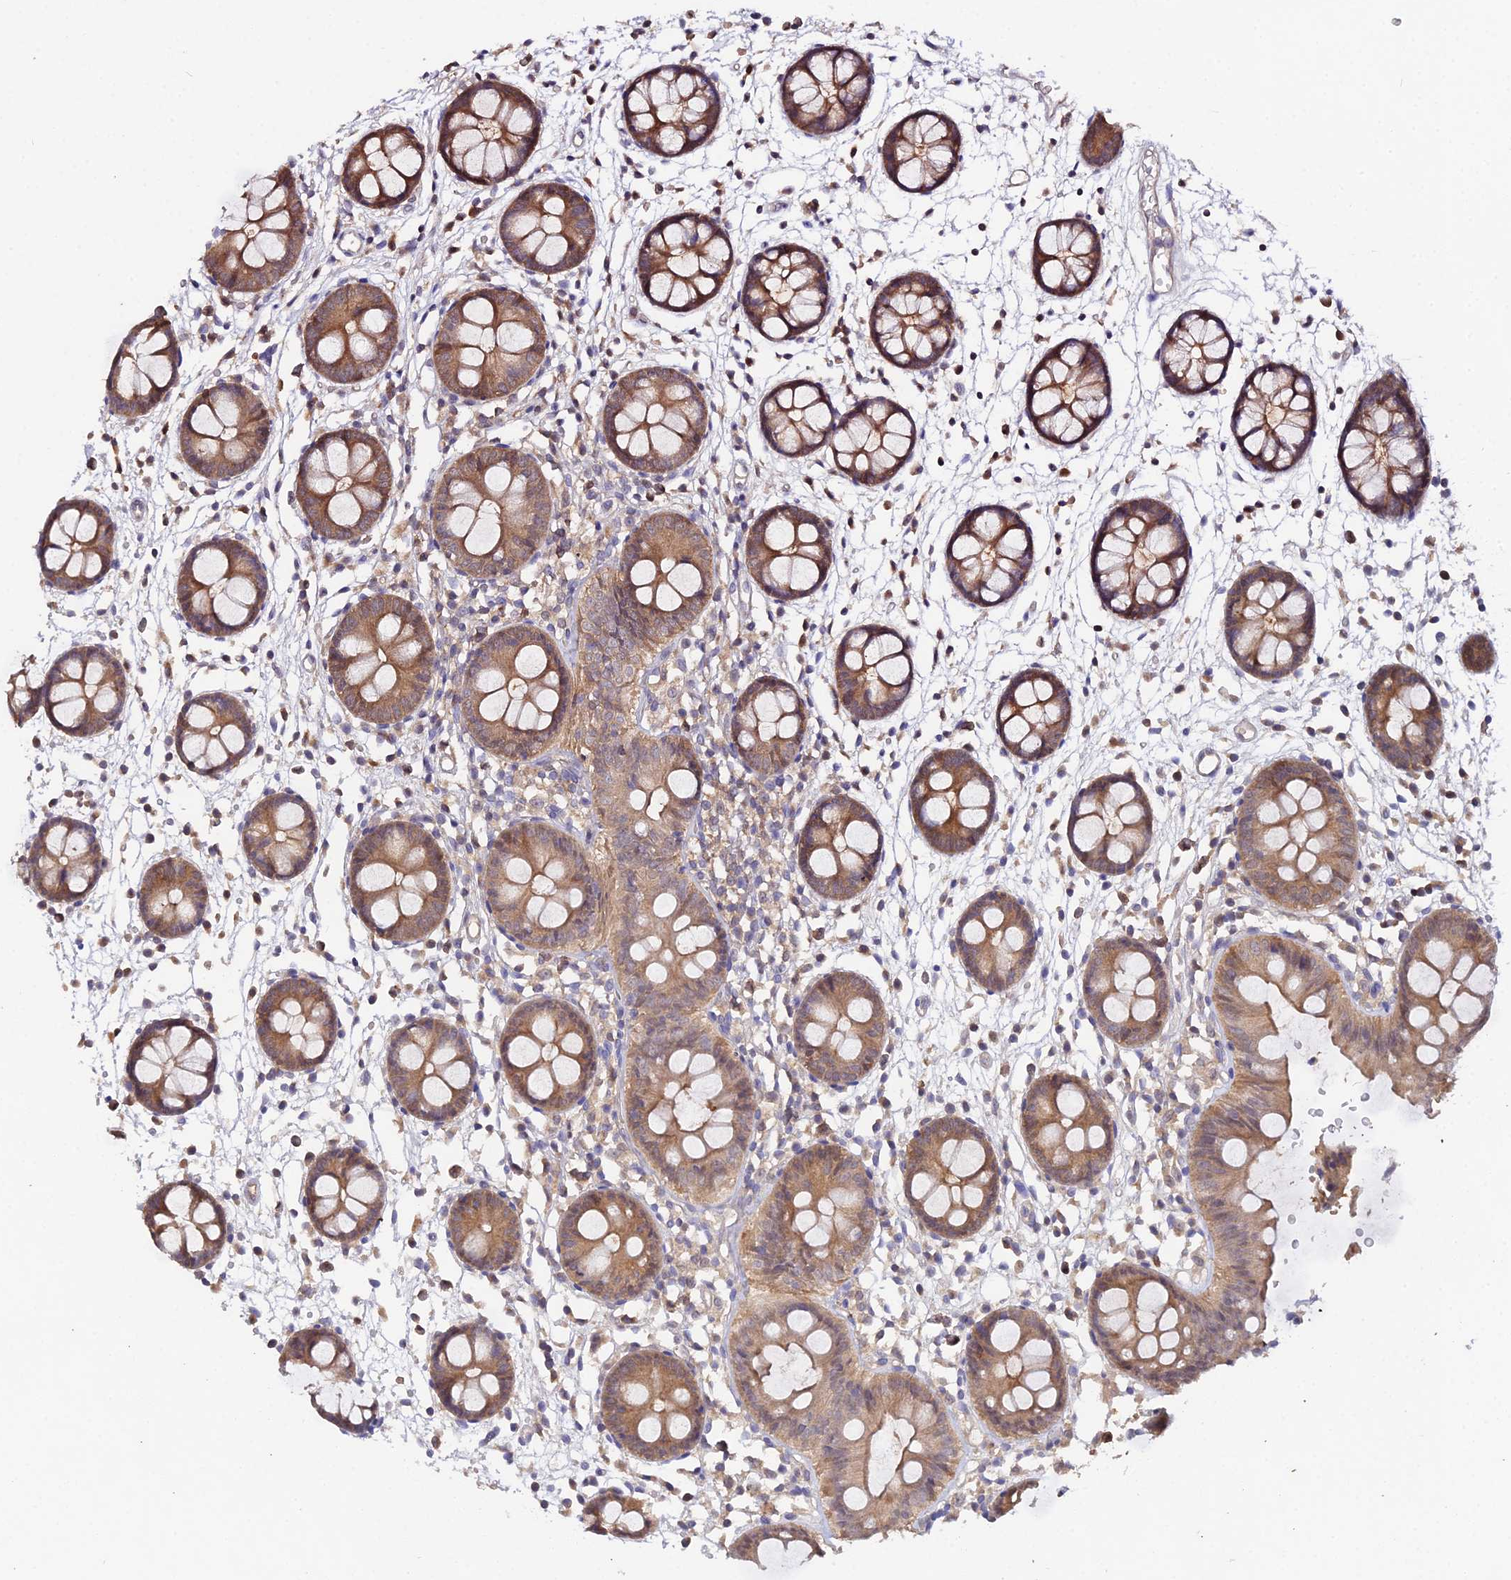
{"staining": {"intensity": "moderate", "quantity": ">75%", "location": "cytoplasmic/membranous"}, "tissue": "colon", "cell_type": "Endothelial cells", "image_type": "normal", "snomed": [{"axis": "morphology", "description": "Normal tissue, NOS"}, {"axis": "topography", "description": "Colon"}], "caption": "High-magnification brightfield microscopy of benign colon stained with DAB (brown) and counterstained with hematoxylin (blue). endothelial cells exhibit moderate cytoplasmic/membranous staining is seen in about>75% of cells.", "gene": "FBP1", "patient": {"sex": "male", "age": 56}}